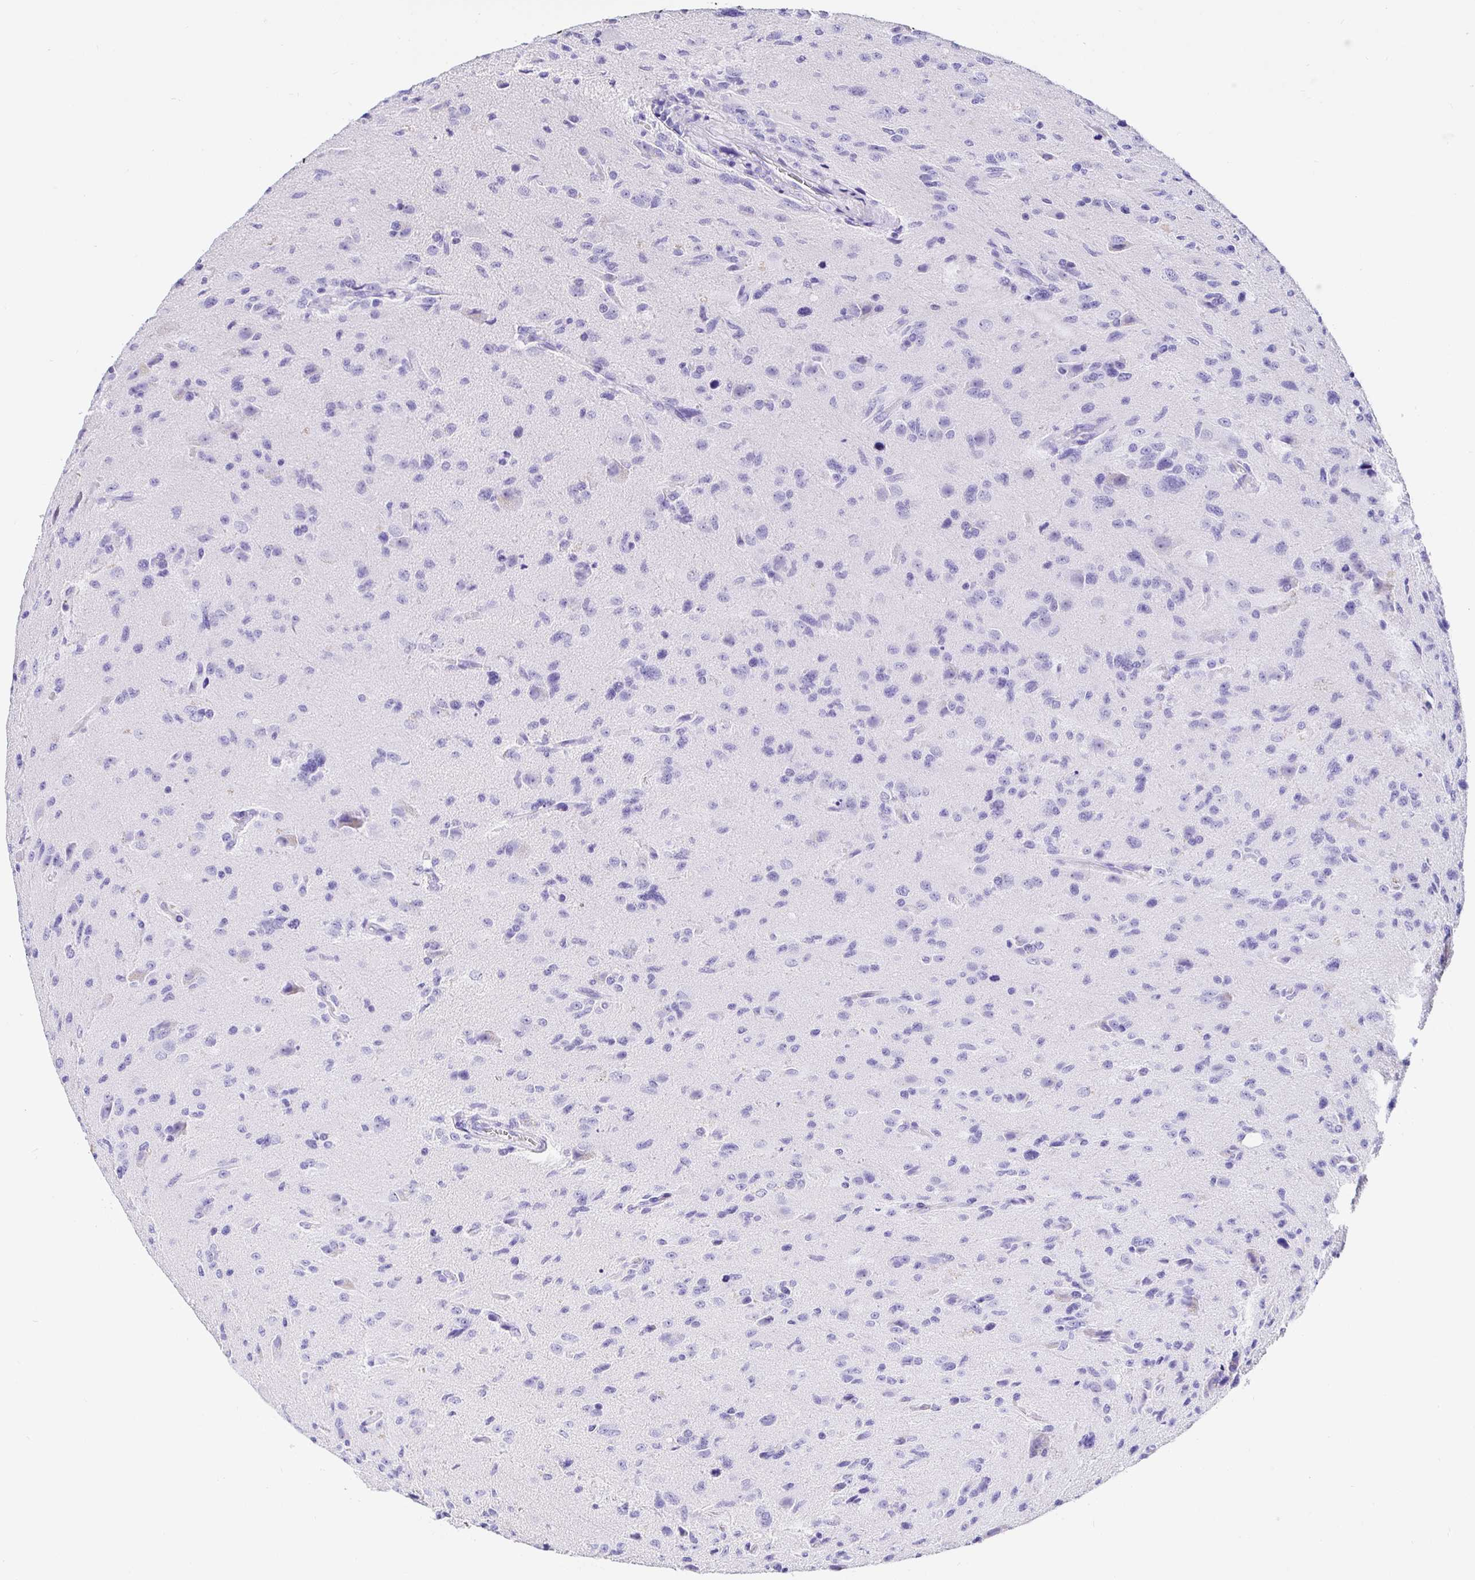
{"staining": {"intensity": "negative", "quantity": "none", "location": "none"}, "tissue": "glioma", "cell_type": "Tumor cells", "image_type": "cancer", "snomed": [{"axis": "morphology", "description": "Glioma, malignant, High grade"}, {"axis": "topography", "description": "Brain"}], "caption": "Malignant high-grade glioma was stained to show a protein in brown. There is no significant expression in tumor cells.", "gene": "PRAMEF19", "patient": {"sex": "male", "age": 68}}